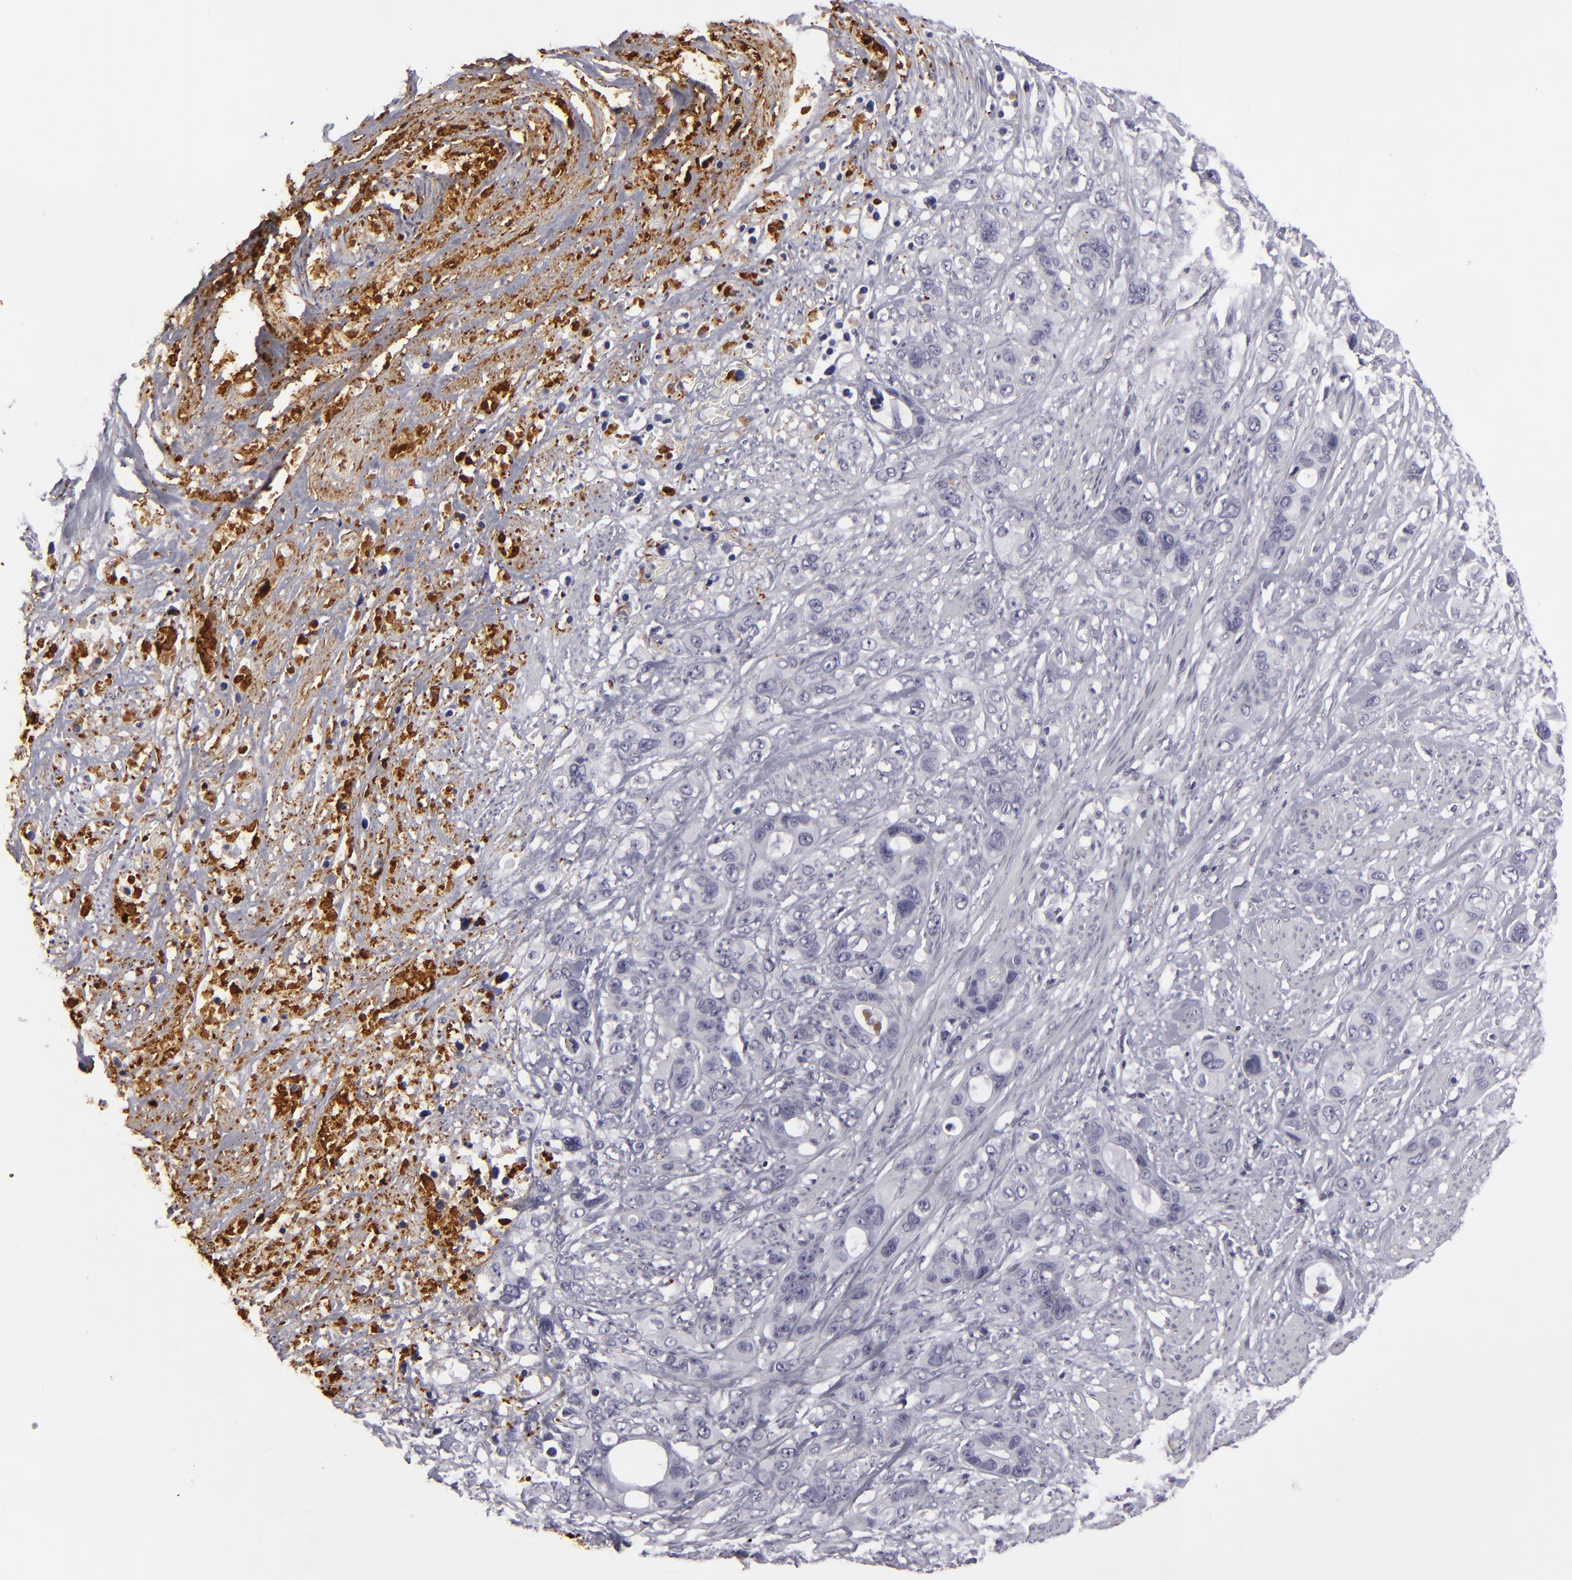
{"staining": {"intensity": "negative", "quantity": "none", "location": "none"}, "tissue": "stomach cancer", "cell_type": "Tumor cells", "image_type": "cancer", "snomed": [{"axis": "morphology", "description": "Adenocarcinoma, NOS"}, {"axis": "topography", "description": "Stomach, upper"}], "caption": "Stomach cancer (adenocarcinoma) stained for a protein using immunohistochemistry (IHC) exhibits no positivity tumor cells.", "gene": "C9", "patient": {"sex": "male", "age": 47}}